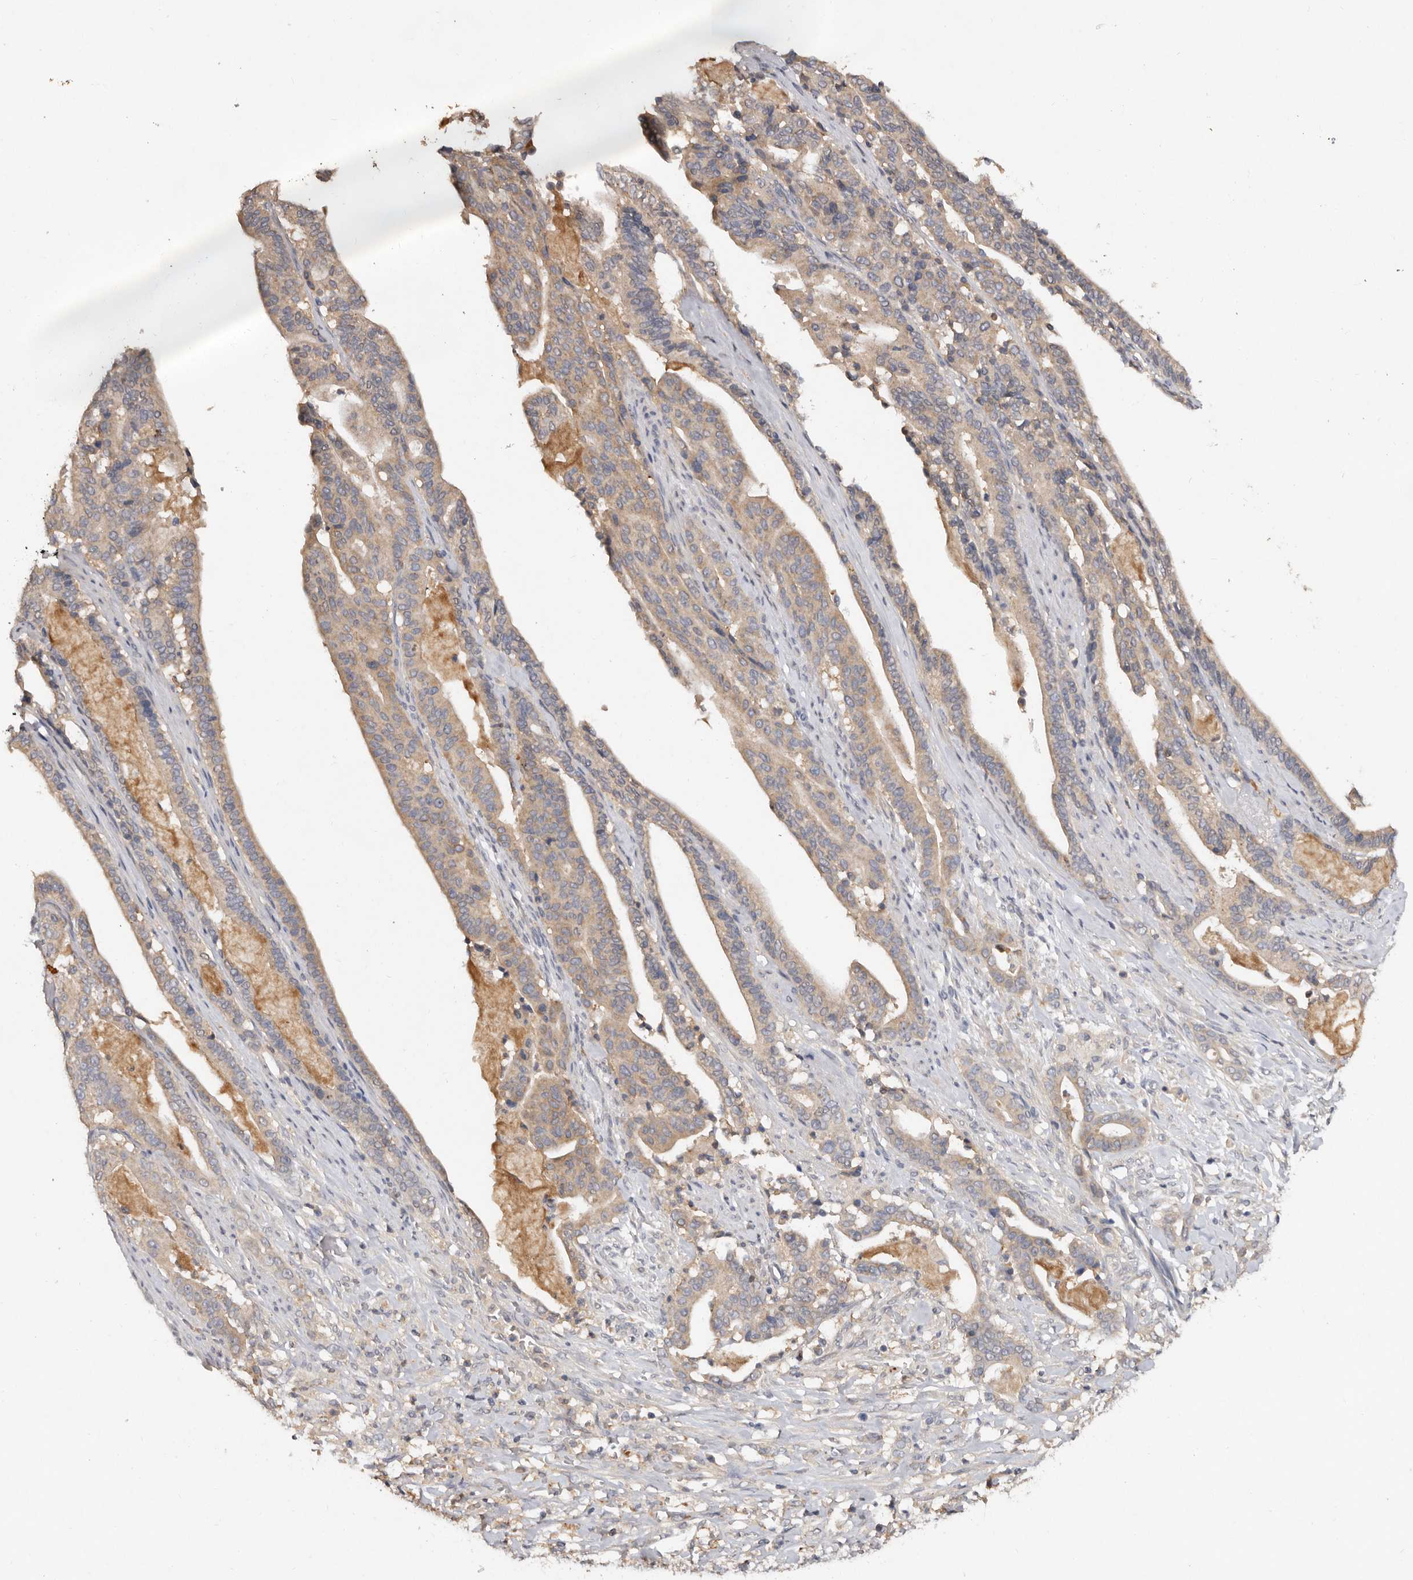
{"staining": {"intensity": "weak", "quantity": ">75%", "location": "cytoplasmic/membranous"}, "tissue": "pancreatic cancer", "cell_type": "Tumor cells", "image_type": "cancer", "snomed": [{"axis": "morphology", "description": "Adenocarcinoma, NOS"}, {"axis": "topography", "description": "Pancreas"}], "caption": "Pancreatic adenocarcinoma was stained to show a protein in brown. There is low levels of weak cytoplasmic/membranous positivity in about >75% of tumor cells. (DAB (3,3'-diaminobenzidine) = brown stain, brightfield microscopy at high magnification).", "gene": "EDEM1", "patient": {"sex": "male", "age": 63}}